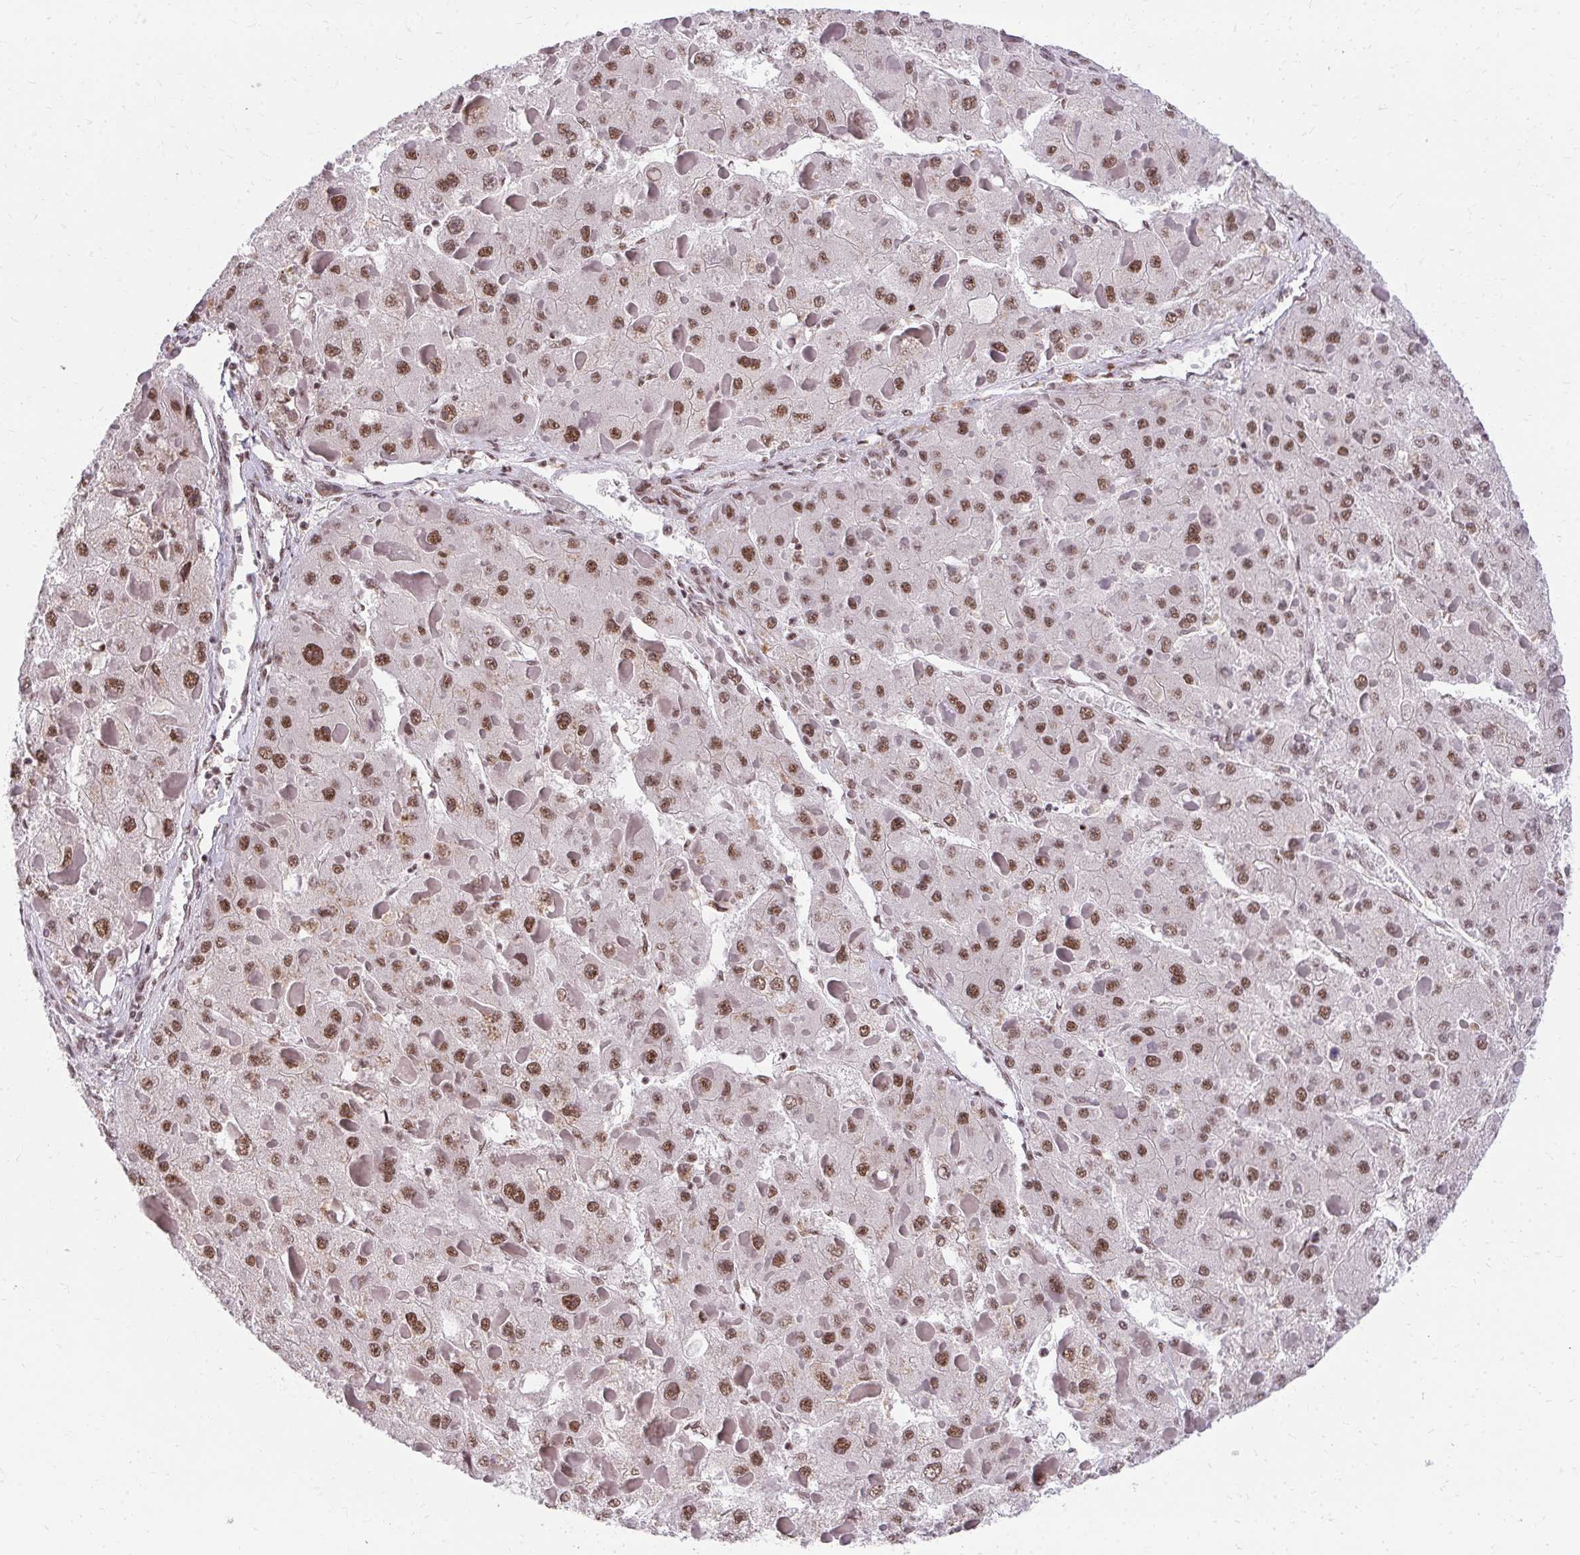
{"staining": {"intensity": "moderate", "quantity": ">75%", "location": "nuclear"}, "tissue": "liver cancer", "cell_type": "Tumor cells", "image_type": "cancer", "snomed": [{"axis": "morphology", "description": "Carcinoma, Hepatocellular, NOS"}, {"axis": "topography", "description": "Liver"}], "caption": "Tumor cells show moderate nuclear positivity in about >75% of cells in liver hepatocellular carcinoma.", "gene": "SYNE4", "patient": {"sex": "female", "age": 73}}